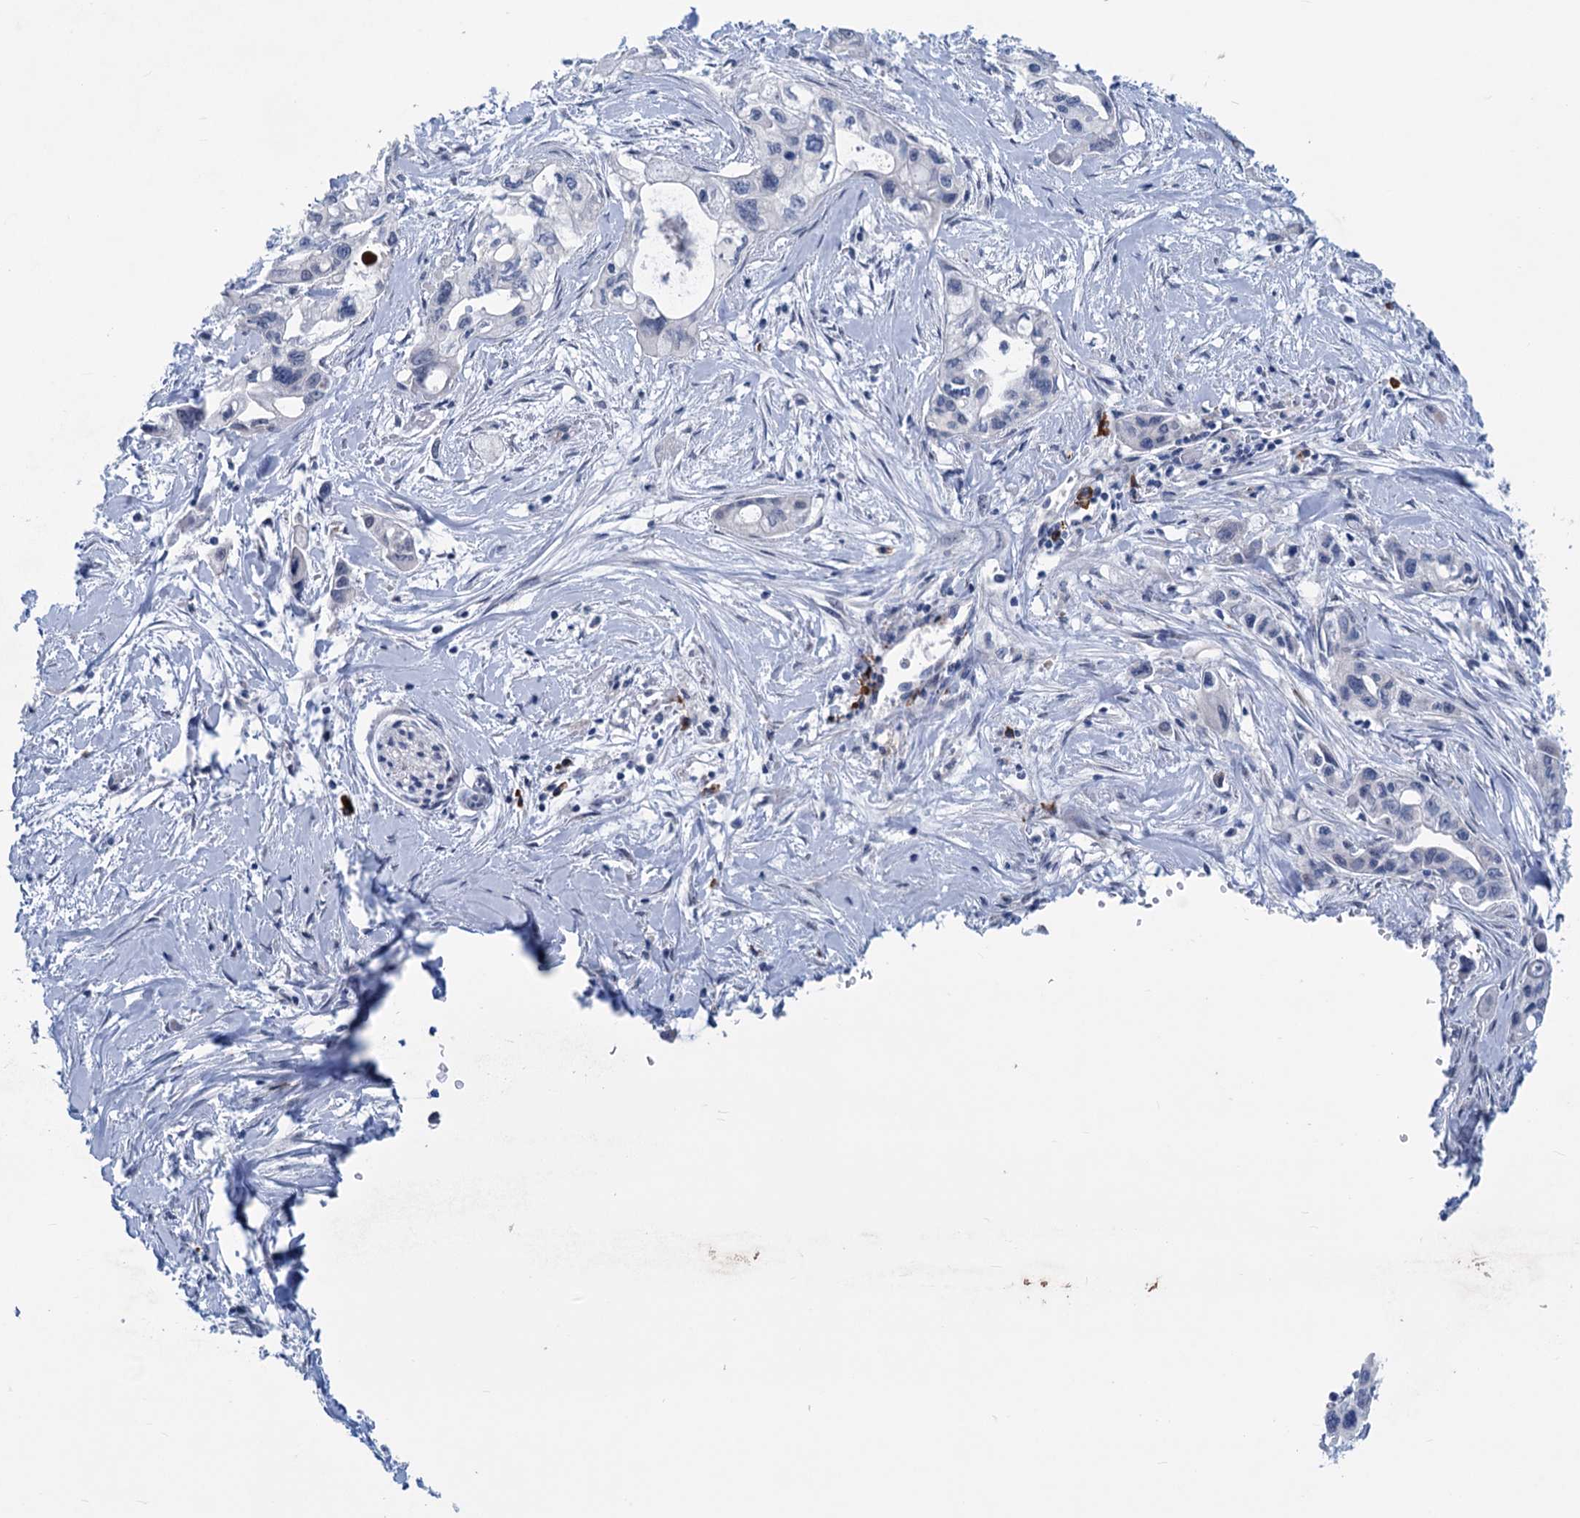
{"staining": {"intensity": "negative", "quantity": "none", "location": "none"}, "tissue": "pancreatic cancer", "cell_type": "Tumor cells", "image_type": "cancer", "snomed": [{"axis": "morphology", "description": "Adenocarcinoma, NOS"}, {"axis": "topography", "description": "Pancreas"}], "caption": "Tumor cells are negative for brown protein staining in pancreatic cancer (adenocarcinoma).", "gene": "NEU3", "patient": {"sex": "male", "age": 75}}